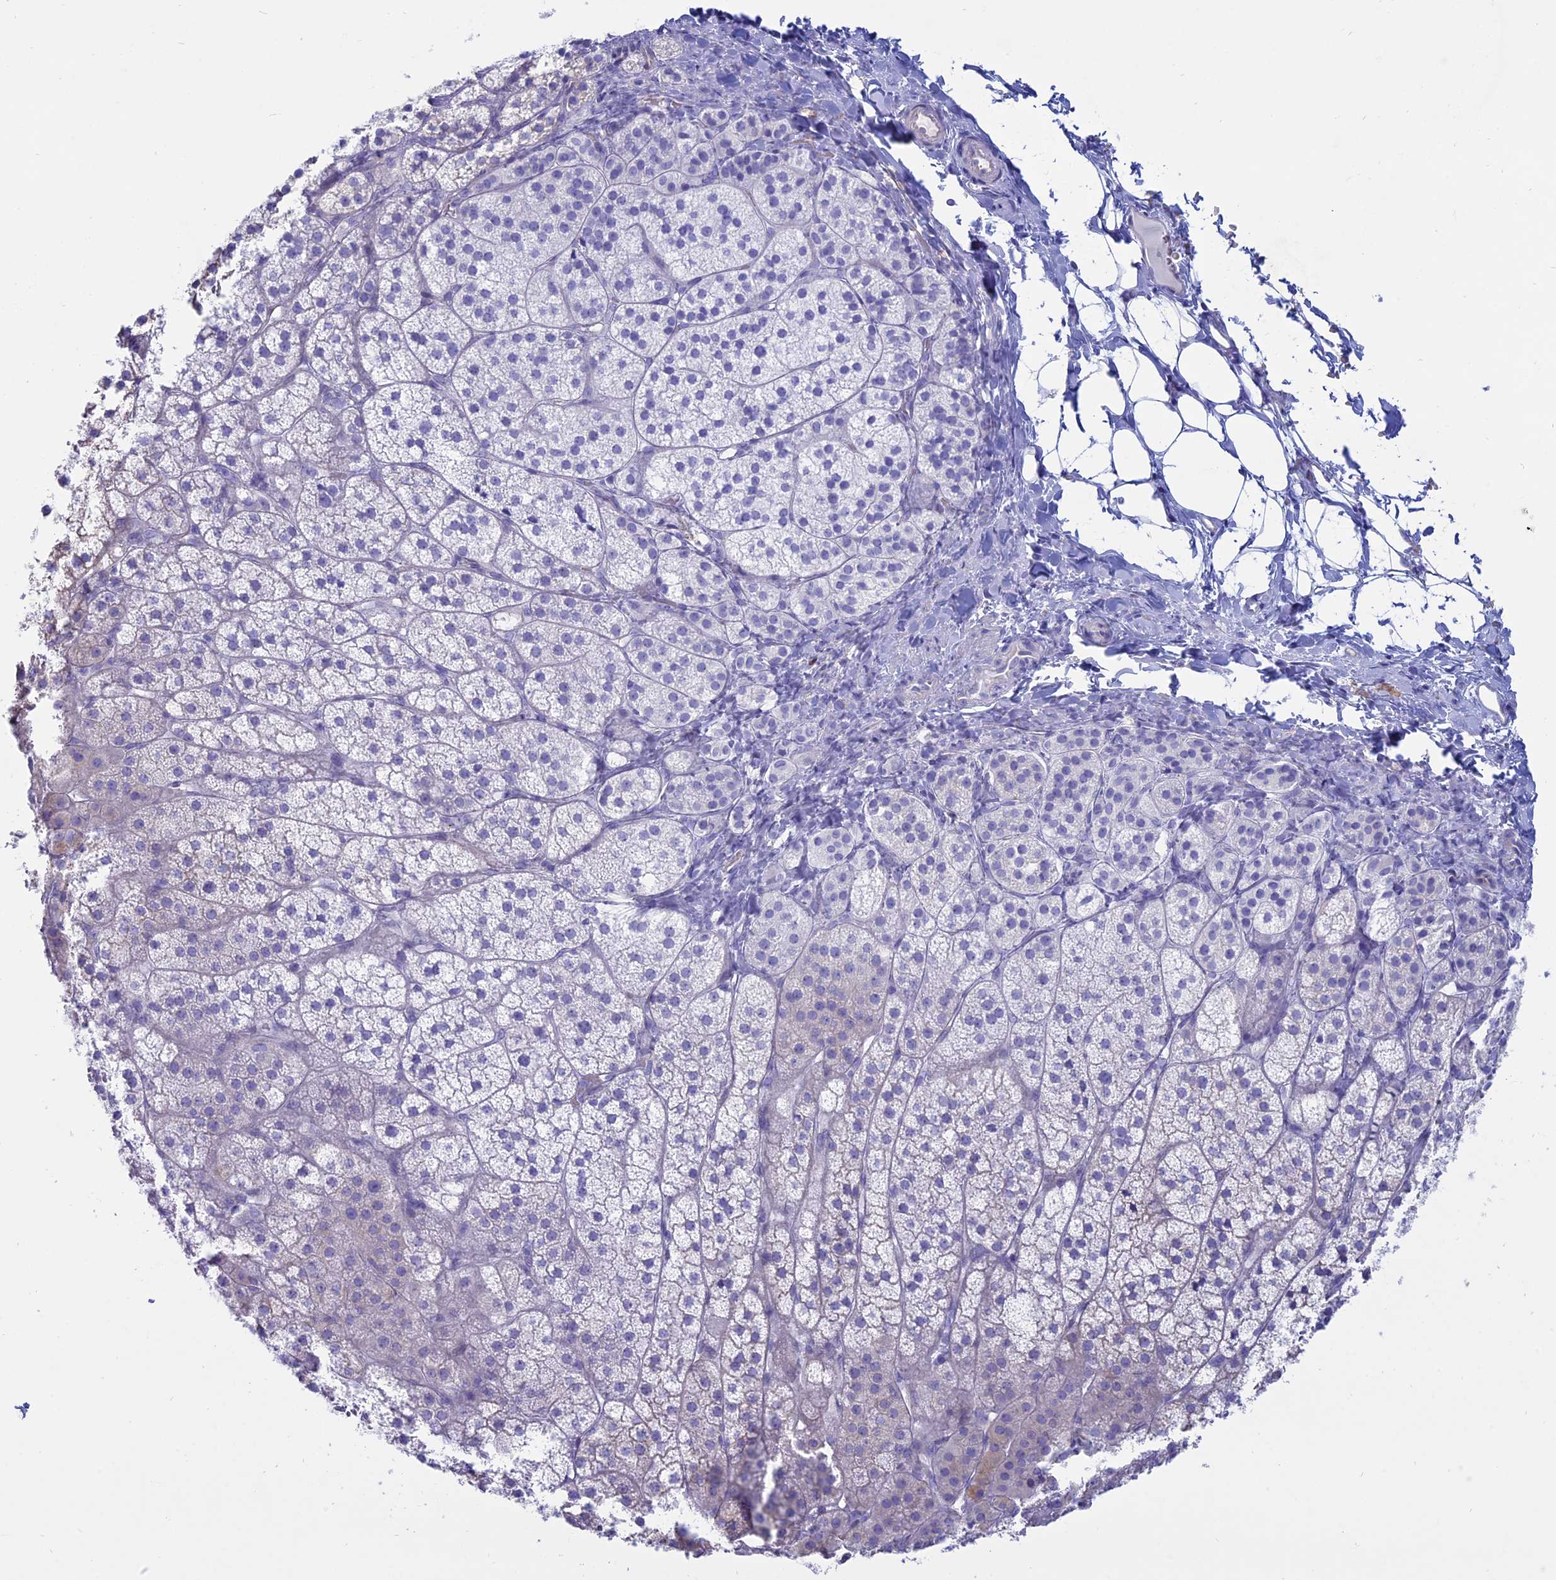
{"staining": {"intensity": "negative", "quantity": "none", "location": "none"}, "tissue": "adrenal gland", "cell_type": "Glandular cells", "image_type": "normal", "snomed": [{"axis": "morphology", "description": "Normal tissue, NOS"}, {"axis": "topography", "description": "Adrenal gland"}], "caption": "Histopathology image shows no significant protein positivity in glandular cells of unremarkable adrenal gland. (DAB (3,3'-diaminobenzidine) IHC visualized using brightfield microscopy, high magnification).", "gene": "OR2AE1", "patient": {"sex": "female", "age": 44}}